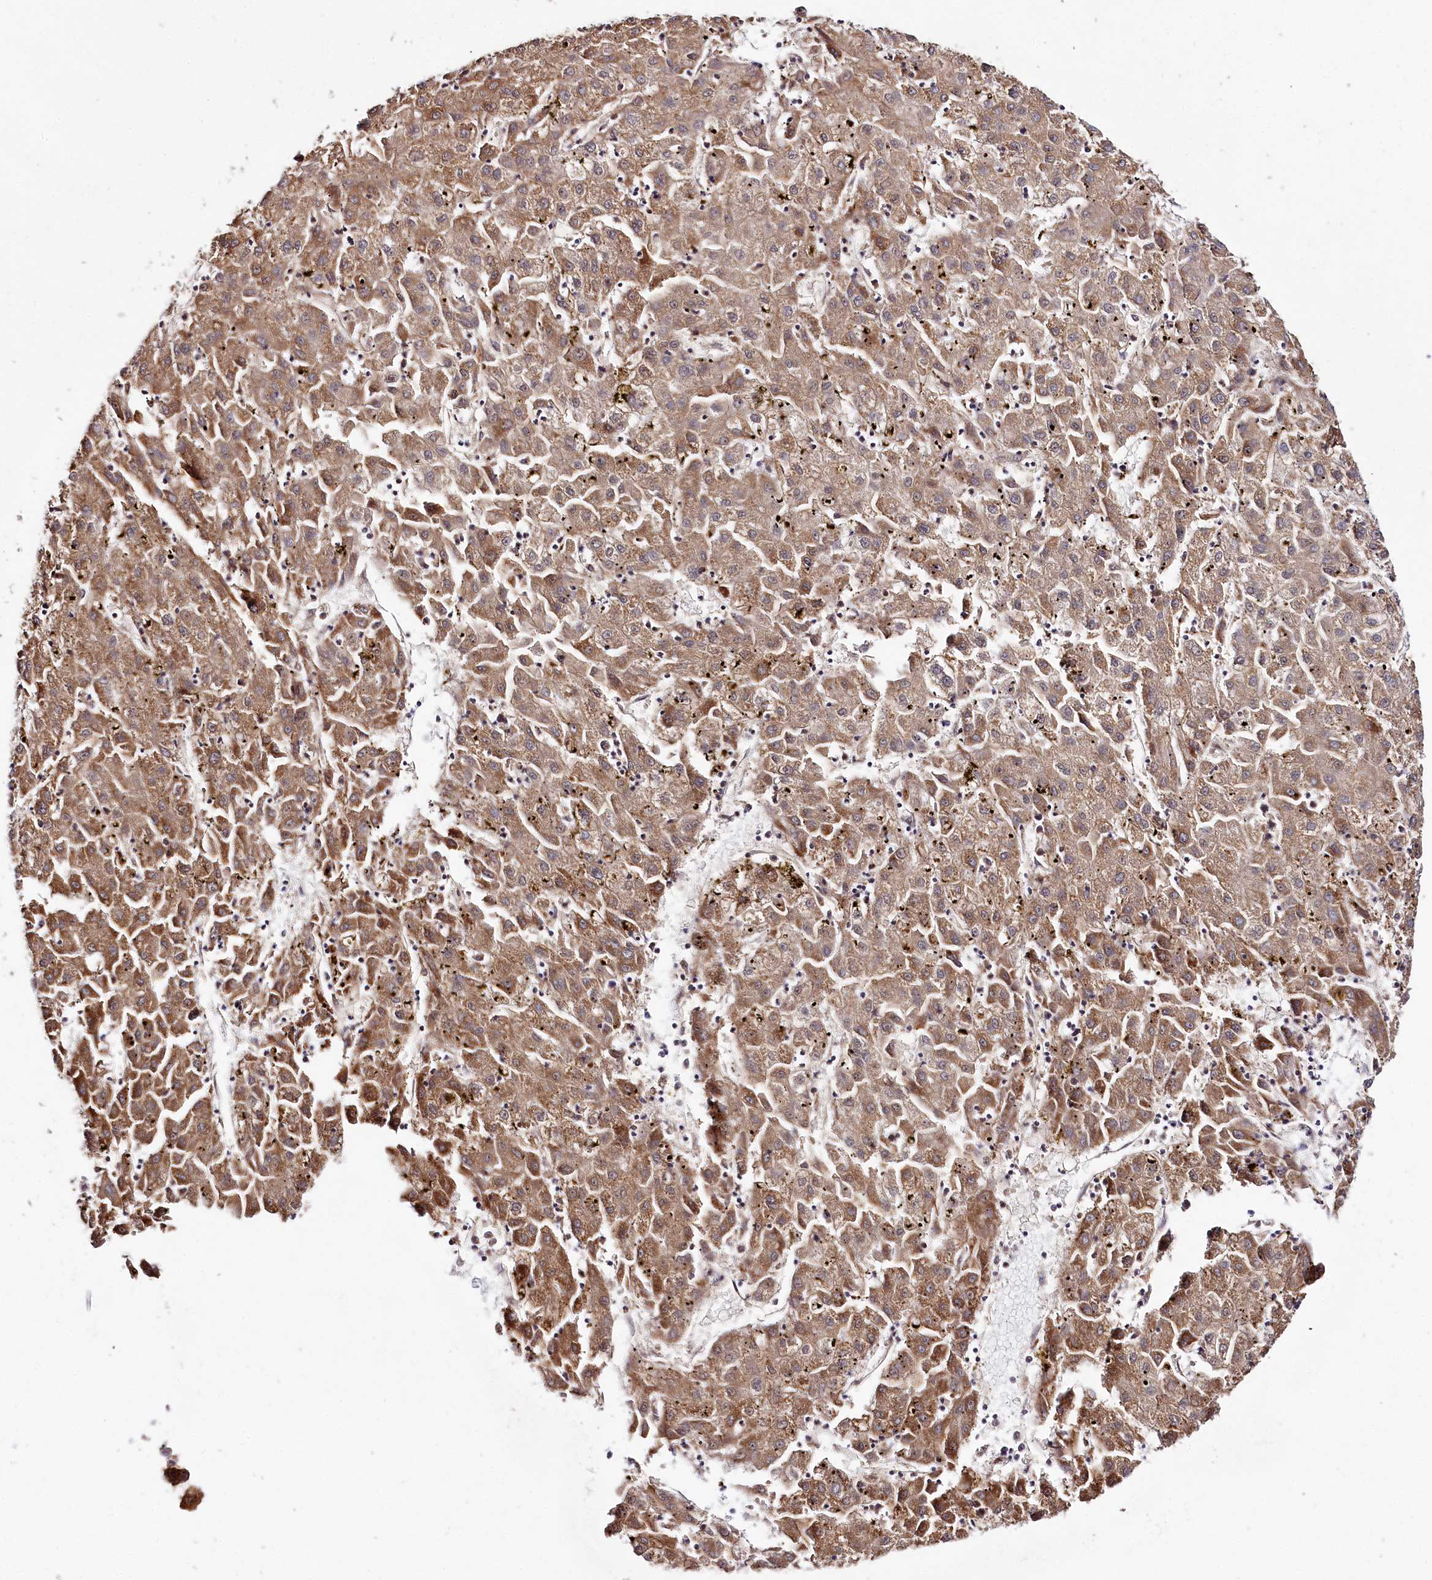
{"staining": {"intensity": "moderate", "quantity": ">75%", "location": "cytoplasmic/membranous"}, "tissue": "liver cancer", "cell_type": "Tumor cells", "image_type": "cancer", "snomed": [{"axis": "morphology", "description": "Carcinoma, Hepatocellular, NOS"}, {"axis": "topography", "description": "Liver"}], "caption": "DAB immunohistochemical staining of liver hepatocellular carcinoma reveals moderate cytoplasmic/membranous protein positivity in about >75% of tumor cells.", "gene": "DMP1", "patient": {"sex": "male", "age": 72}}